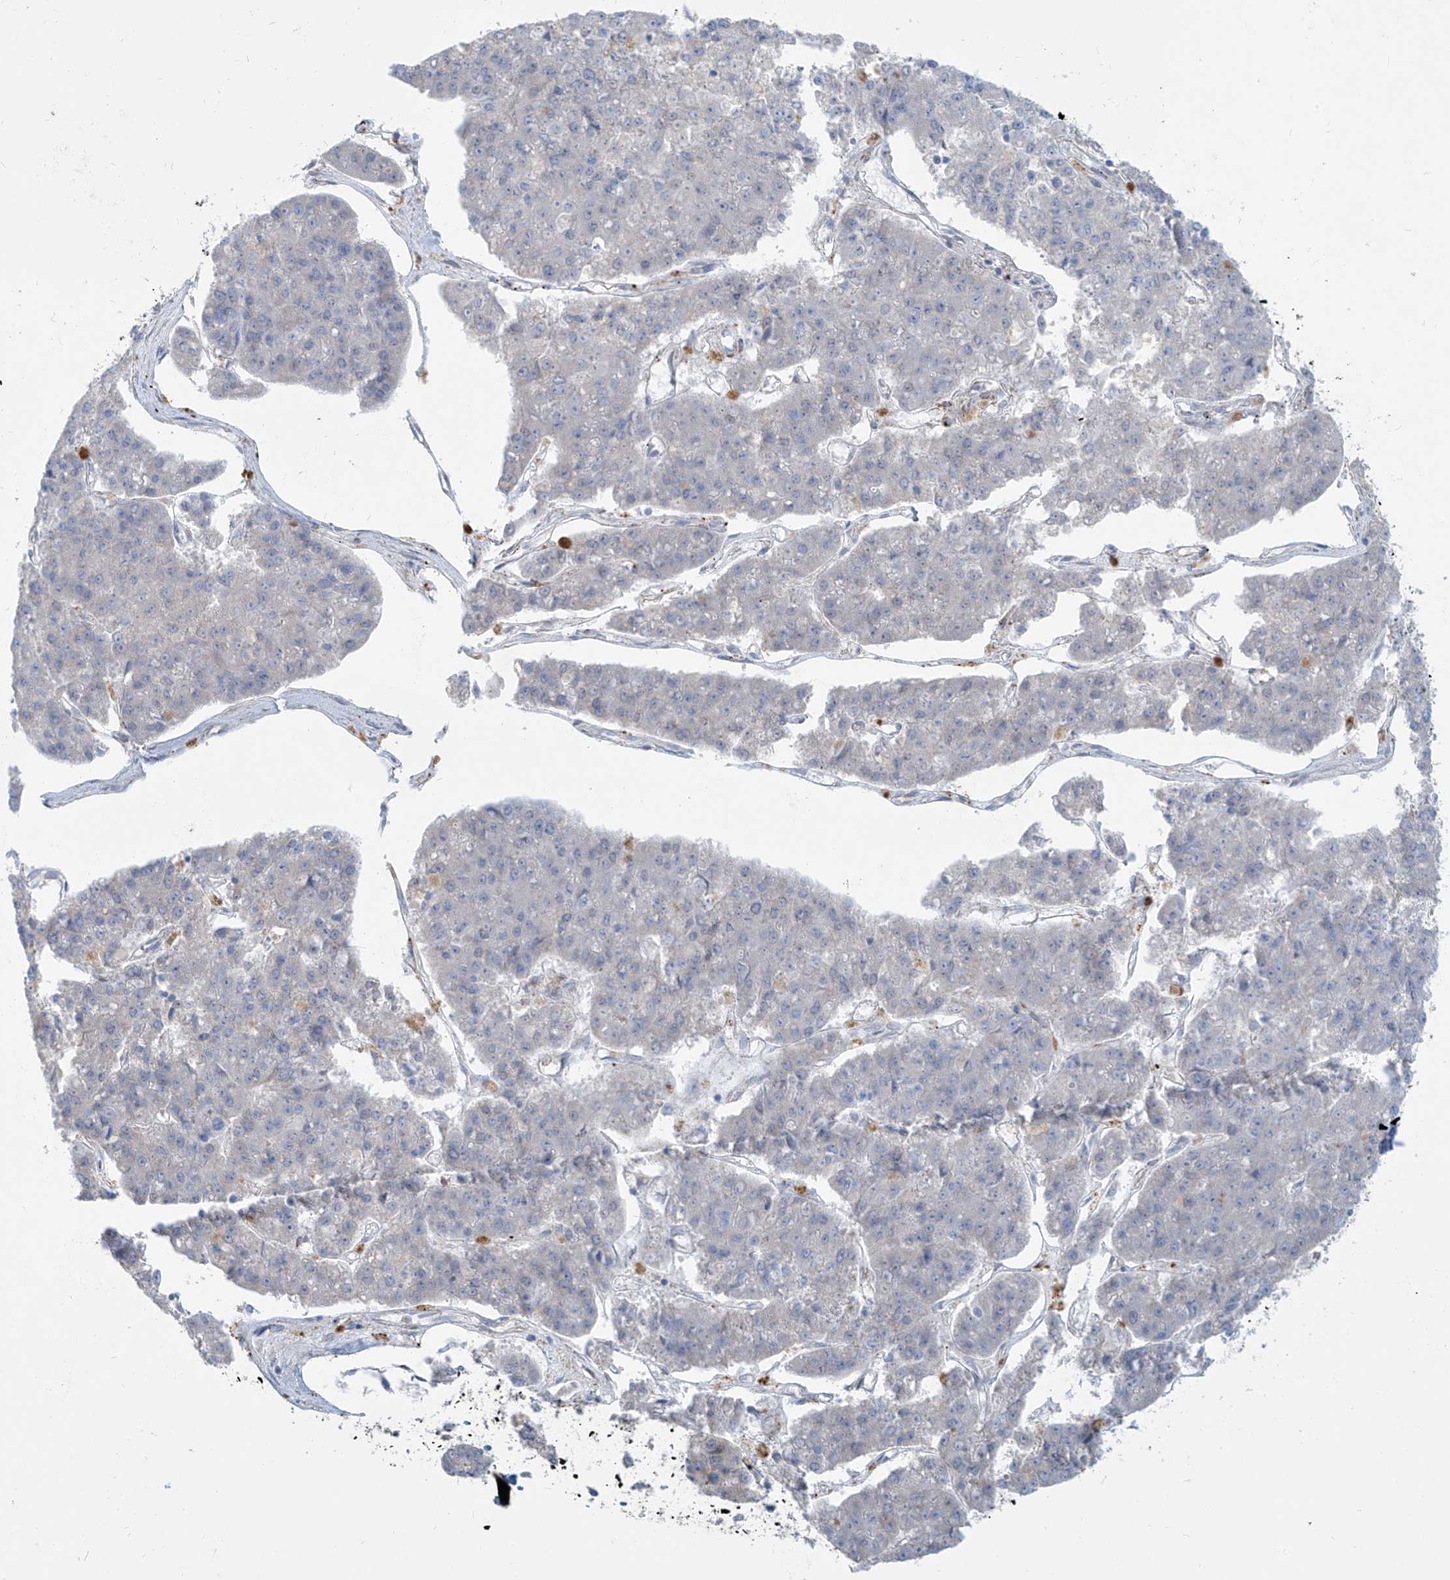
{"staining": {"intensity": "negative", "quantity": "none", "location": "none"}, "tissue": "pancreatic cancer", "cell_type": "Tumor cells", "image_type": "cancer", "snomed": [{"axis": "morphology", "description": "Adenocarcinoma, NOS"}, {"axis": "topography", "description": "Pancreas"}], "caption": "Protein analysis of pancreatic adenocarcinoma displays no significant expression in tumor cells. Brightfield microscopy of IHC stained with DAB (brown) and hematoxylin (blue), captured at high magnification.", "gene": "KRTAP25-1", "patient": {"sex": "male", "age": 50}}